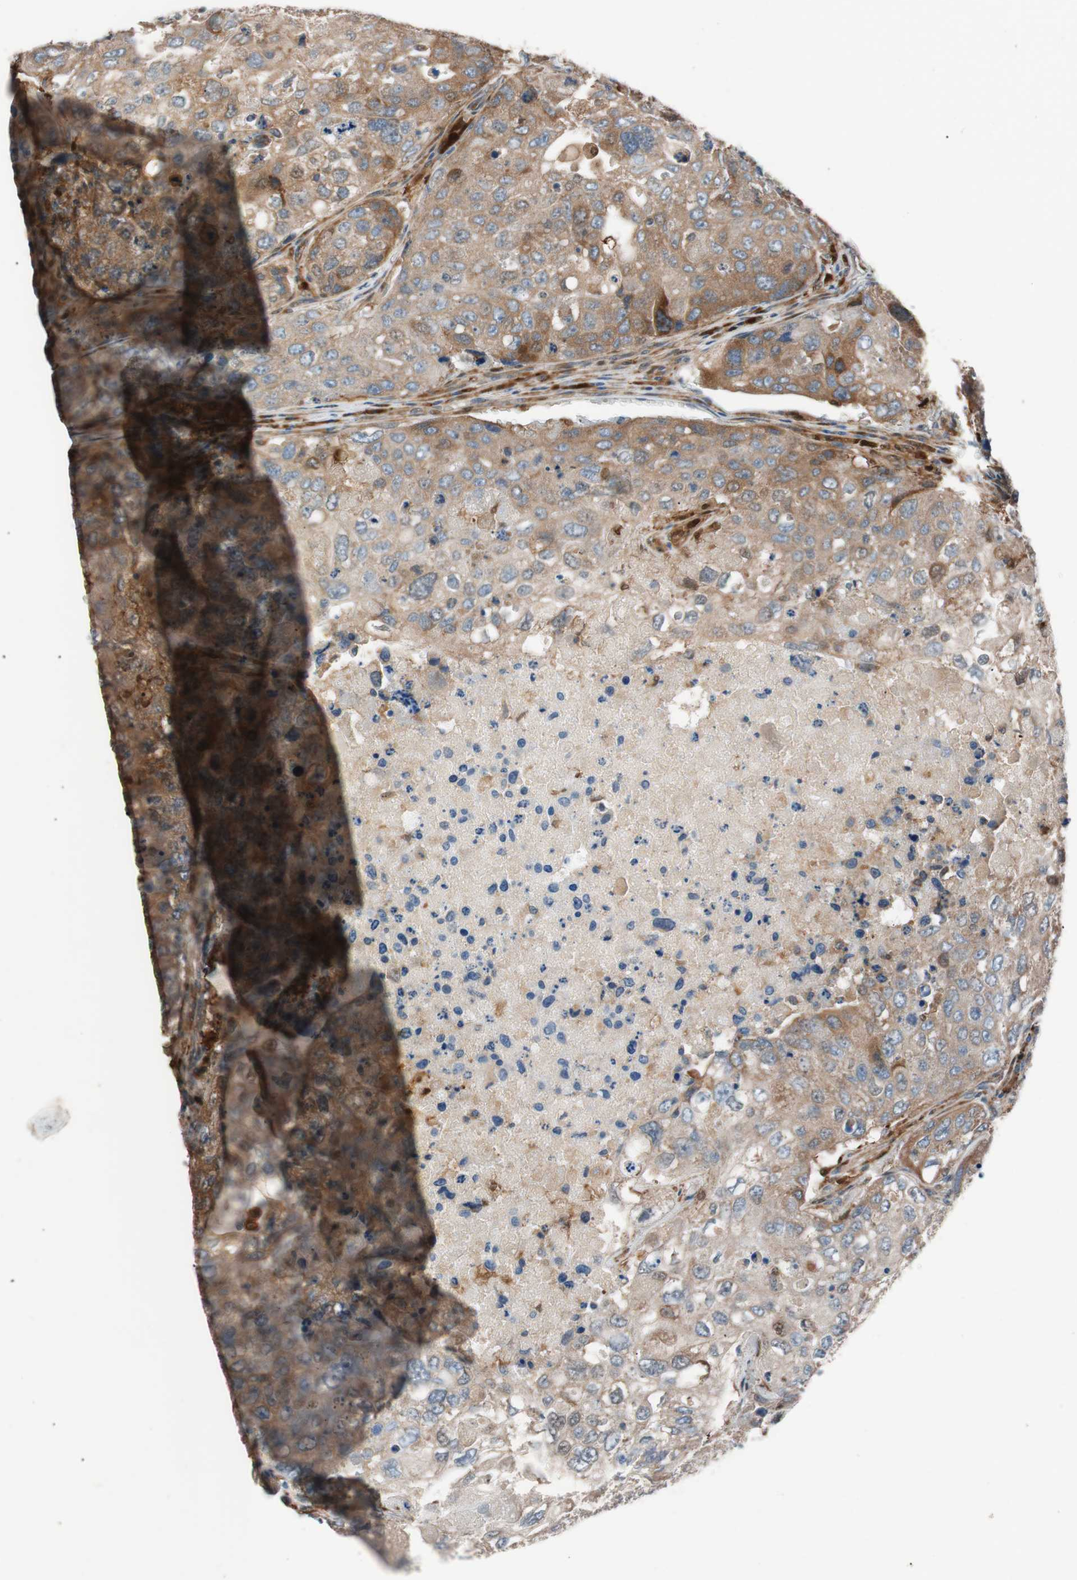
{"staining": {"intensity": "strong", "quantity": ">75%", "location": "cytoplasmic/membranous"}, "tissue": "urothelial cancer", "cell_type": "Tumor cells", "image_type": "cancer", "snomed": [{"axis": "morphology", "description": "Urothelial carcinoma, High grade"}, {"axis": "topography", "description": "Lymph node"}, {"axis": "topography", "description": "Urinary bladder"}], "caption": "Immunohistochemical staining of human urothelial carcinoma (high-grade) shows strong cytoplasmic/membranous protein expression in about >75% of tumor cells. (DAB = brown stain, brightfield microscopy at high magnification).", "gene": "FAAH", "patient": {"sex": "male", "age": 51}}